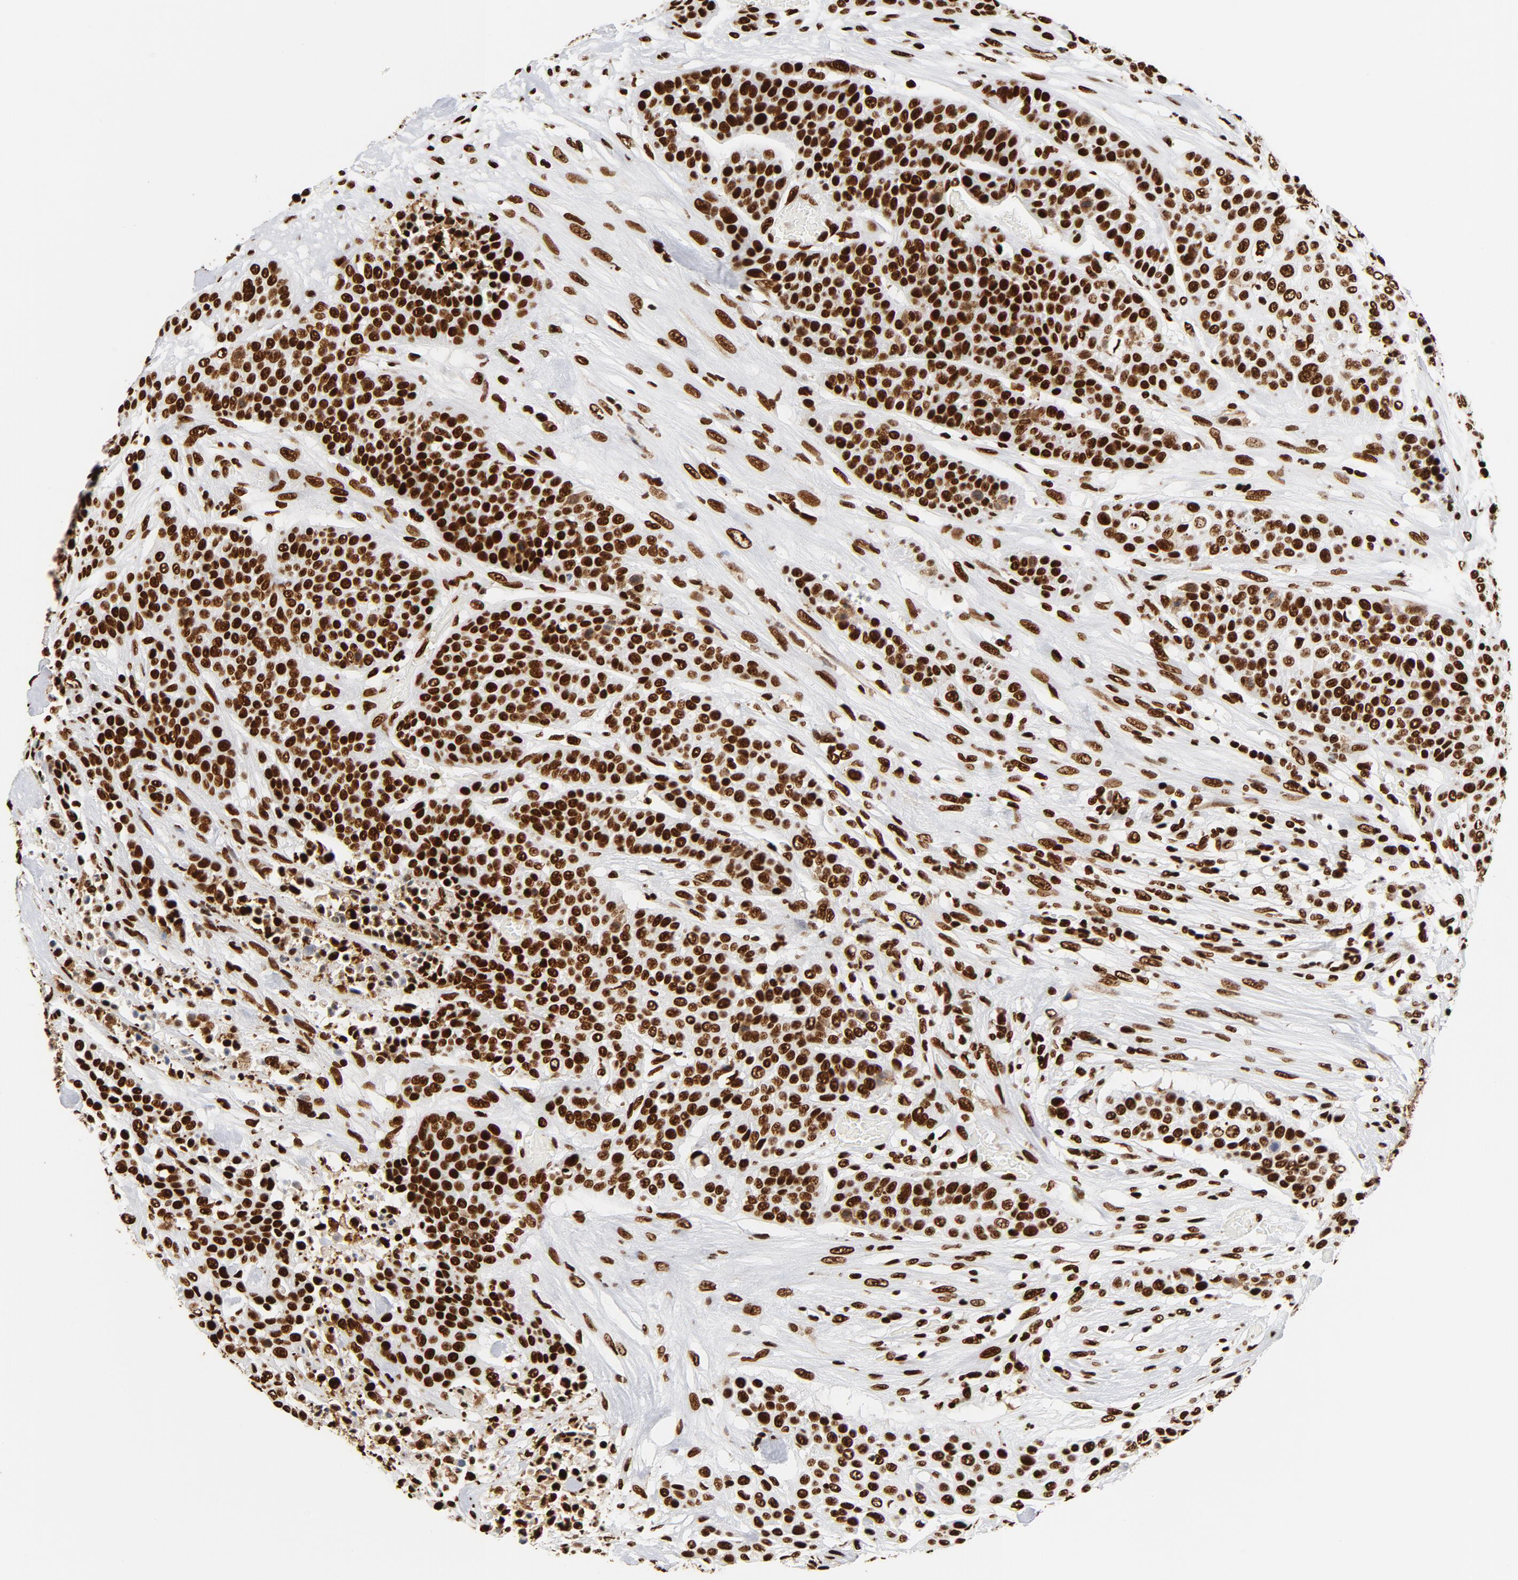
{"staining": {"intensity": "strong", "quantity": ">75%", "location": "nuclear"}, "tissue": "urothelial cancer", "cell_type": "Tumor cells", "image_type": "cancer", "snomed": [{"axis": "morphology", "description": "Urothelial carcinoma, High grade"}, {"axis": "topography", "description": "Urinary bladder"}], "caption": "Strong nuclear positivity for a protein is present in about >75% of tumor cells of high-grade urothelial carcinoma using IHC.", "gene": "XRCC6", "patient": {"sex": "male", "age": 74}}